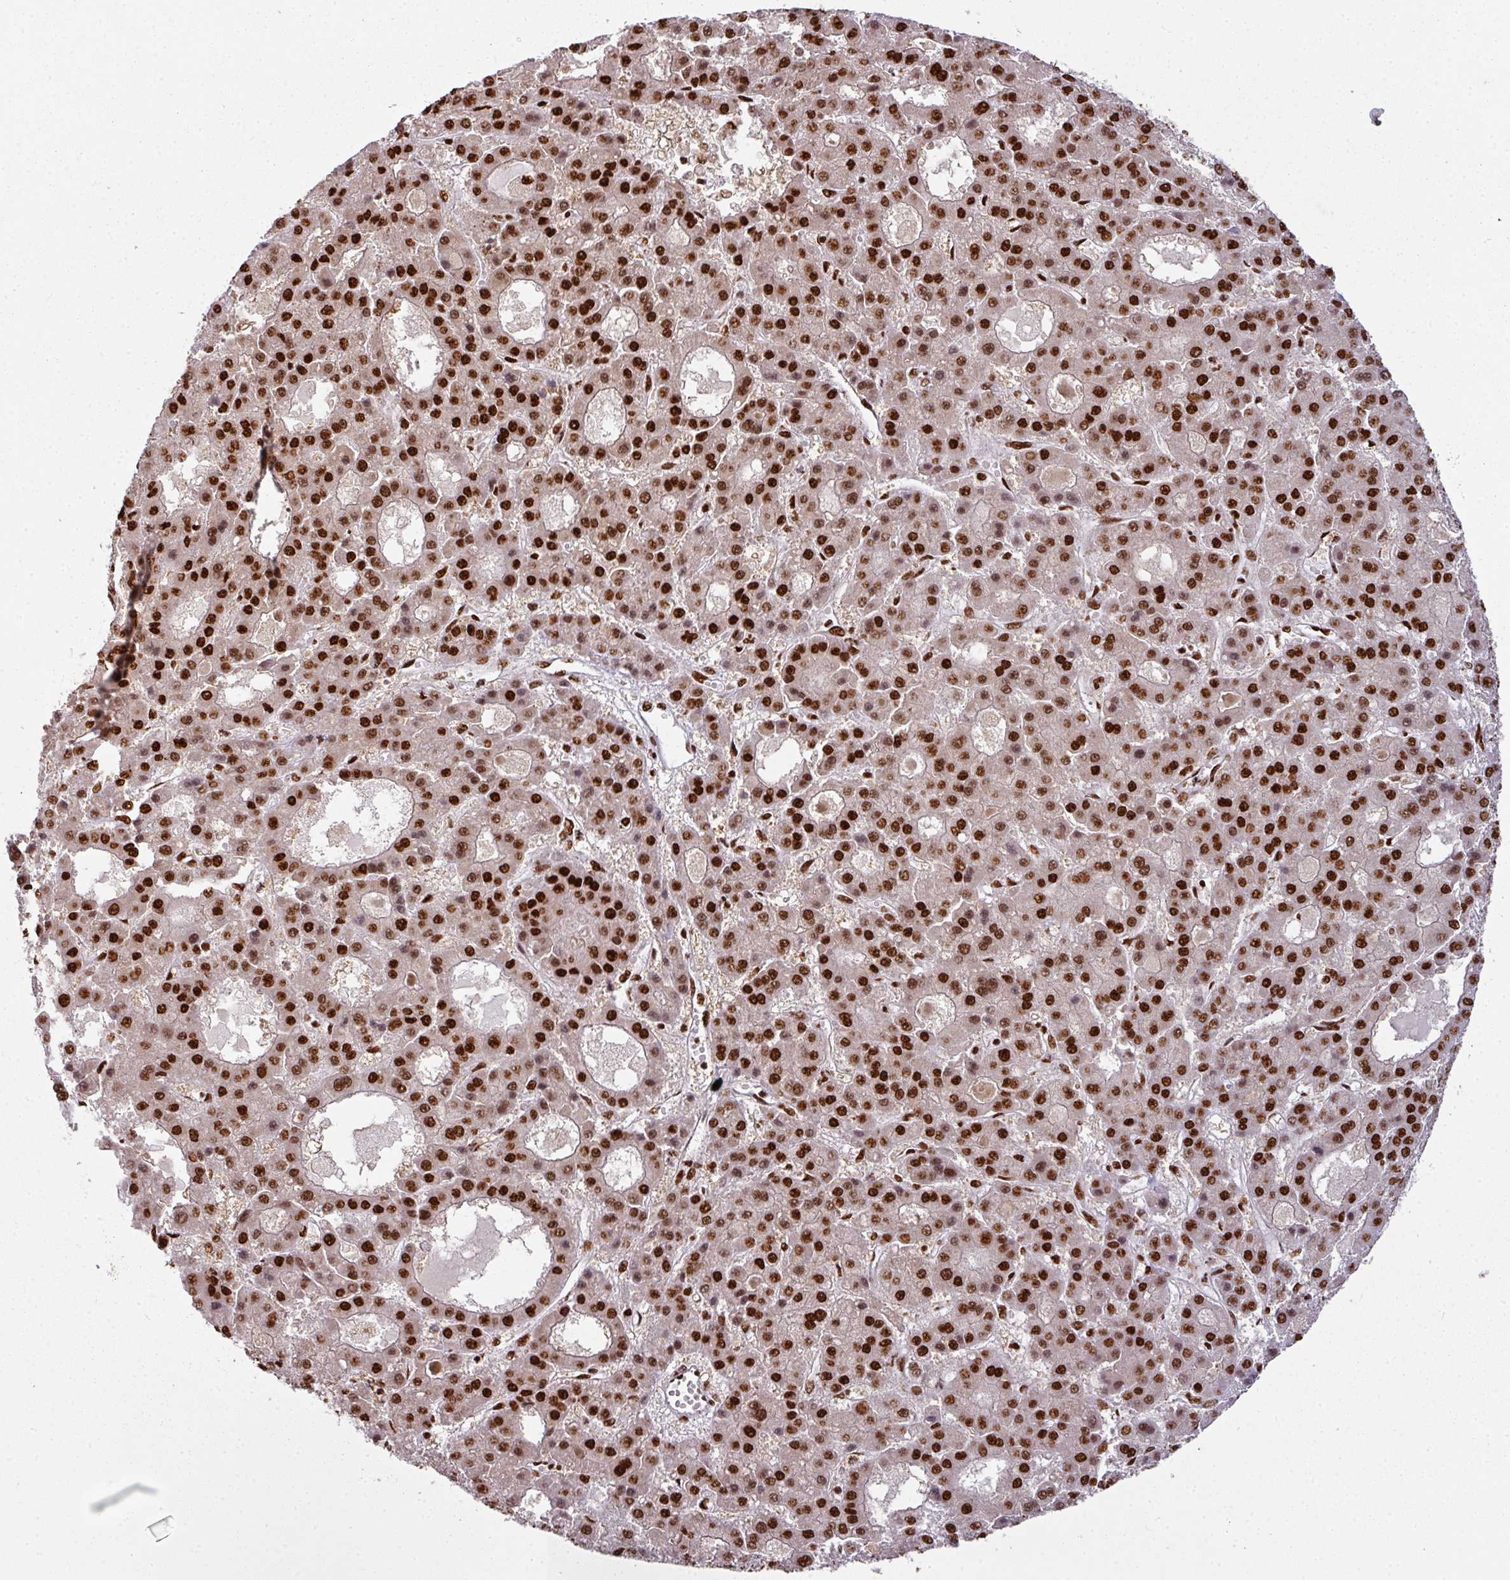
{"staining": {"intensity": "strong", "quantity": ">75%", "location": "nuclear"}, "tissue": "liver cancer", "cell_type": "Tumor cells", "image_type": "cancer", "snomed": [{"axis": "morphology", "description": "Carcinoma, Hepatocellular, NOS"}, {"axis": "topography", "description": "Liver"}], "caption": "Immunohistochemical staining of human liver cancer displays high levels of strong nuclear protein positivity in about >75% of tumor cells. Immunohistochemistry (ihc) stains the protein in brown and the nuclei are stained blue.", "gene": "SIK3", "patient": {"sex": "male", "age": 70}}